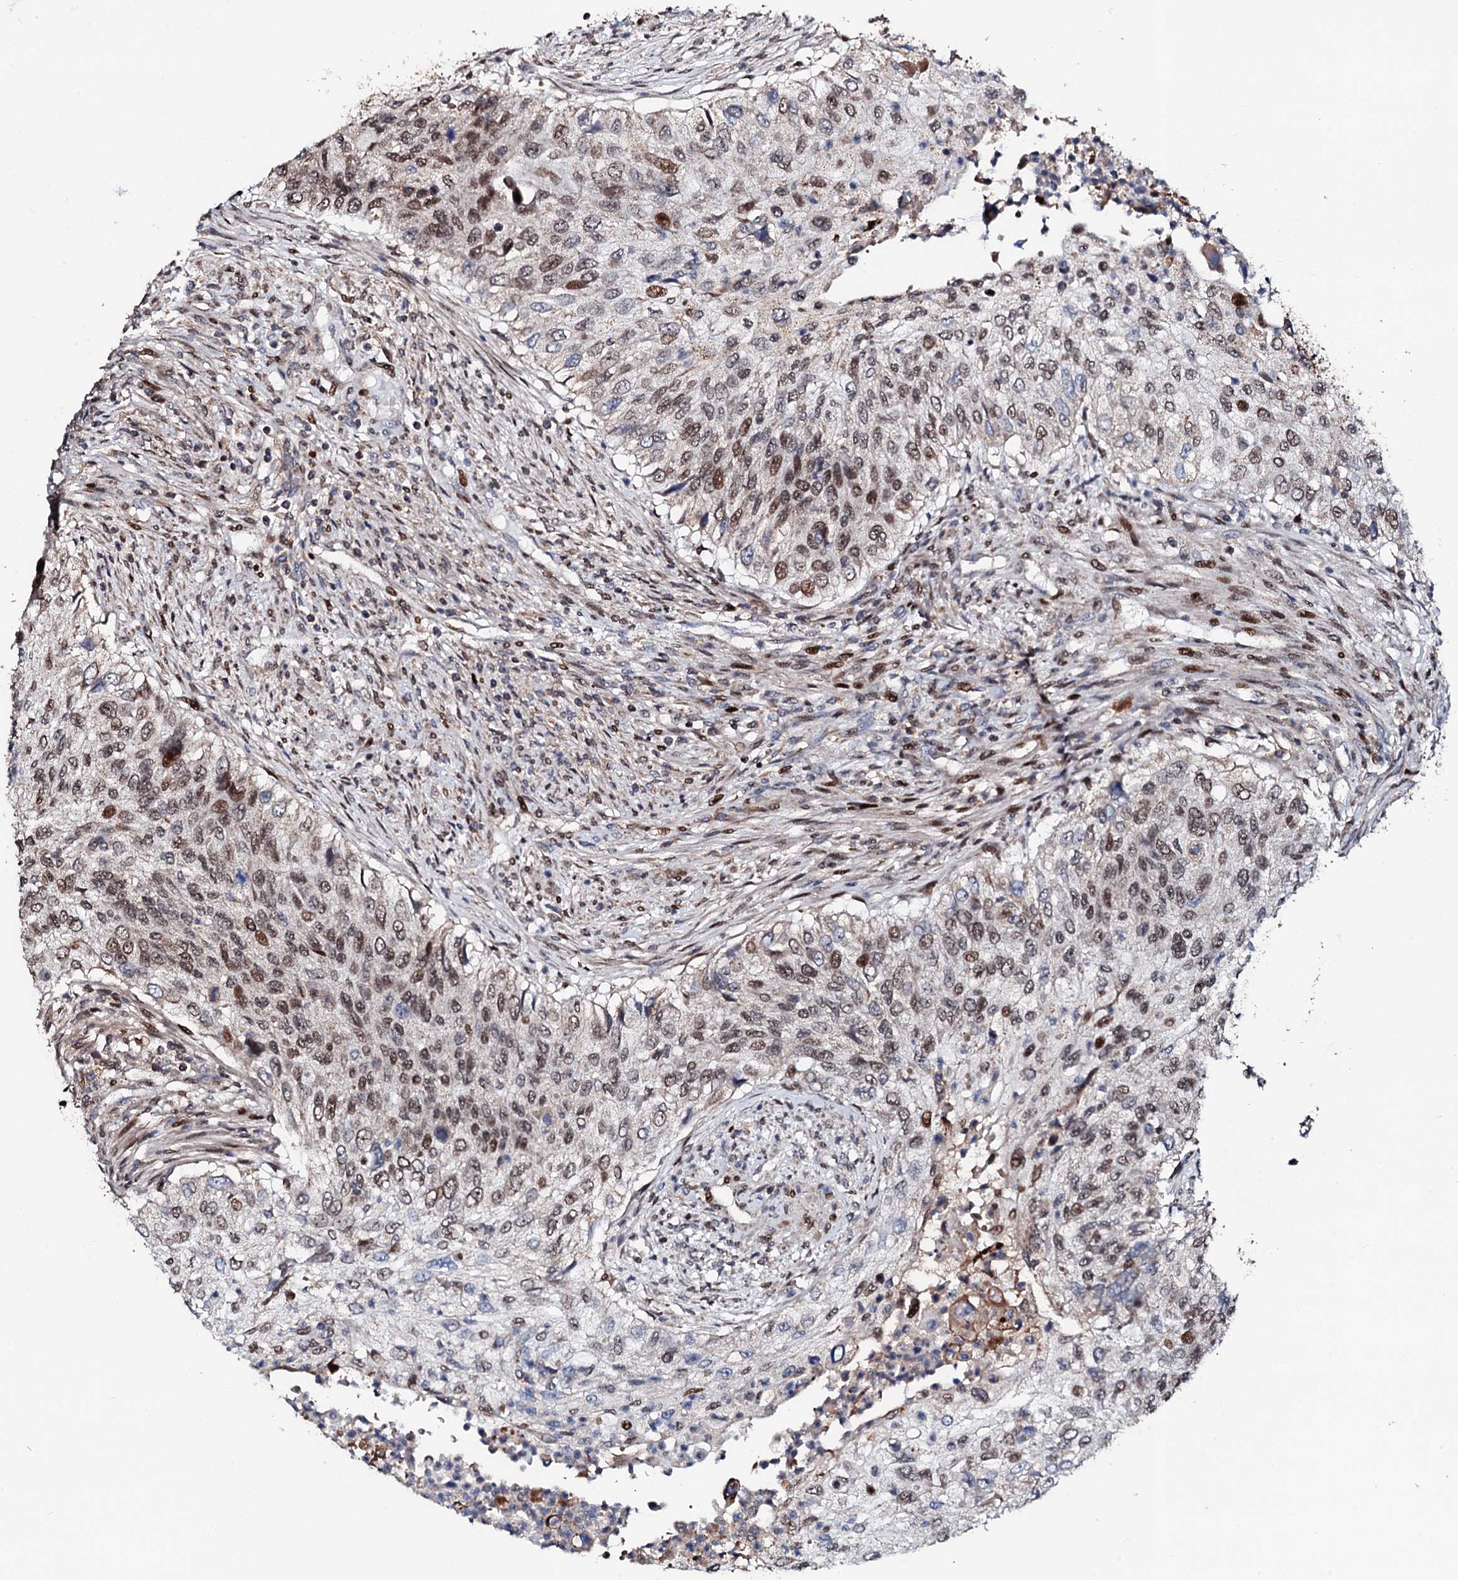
{"staining": {"intensity": "moderate", "quantity": ">75%", "location": "nuclear"}, "tissue": "urothelial cancer", "cell_type": "Tumor cells", "image_type": "cancer", "snomed": [{"axis": "morphology", "description": "Urothelial carcinoma, High grade"}, {"axis": "topography", "description": "Urinary bladder"}], "caption": "This histopathology image exhibits urothelial cancer stained with immunohistochemistry to label a protein in brown. The nuclear of tumor cells show moderate positivity for the protein. Nuclei are counter-stained blue.", "gene": "KIF18A", "patient": {"sex": "female", "age": 60}}